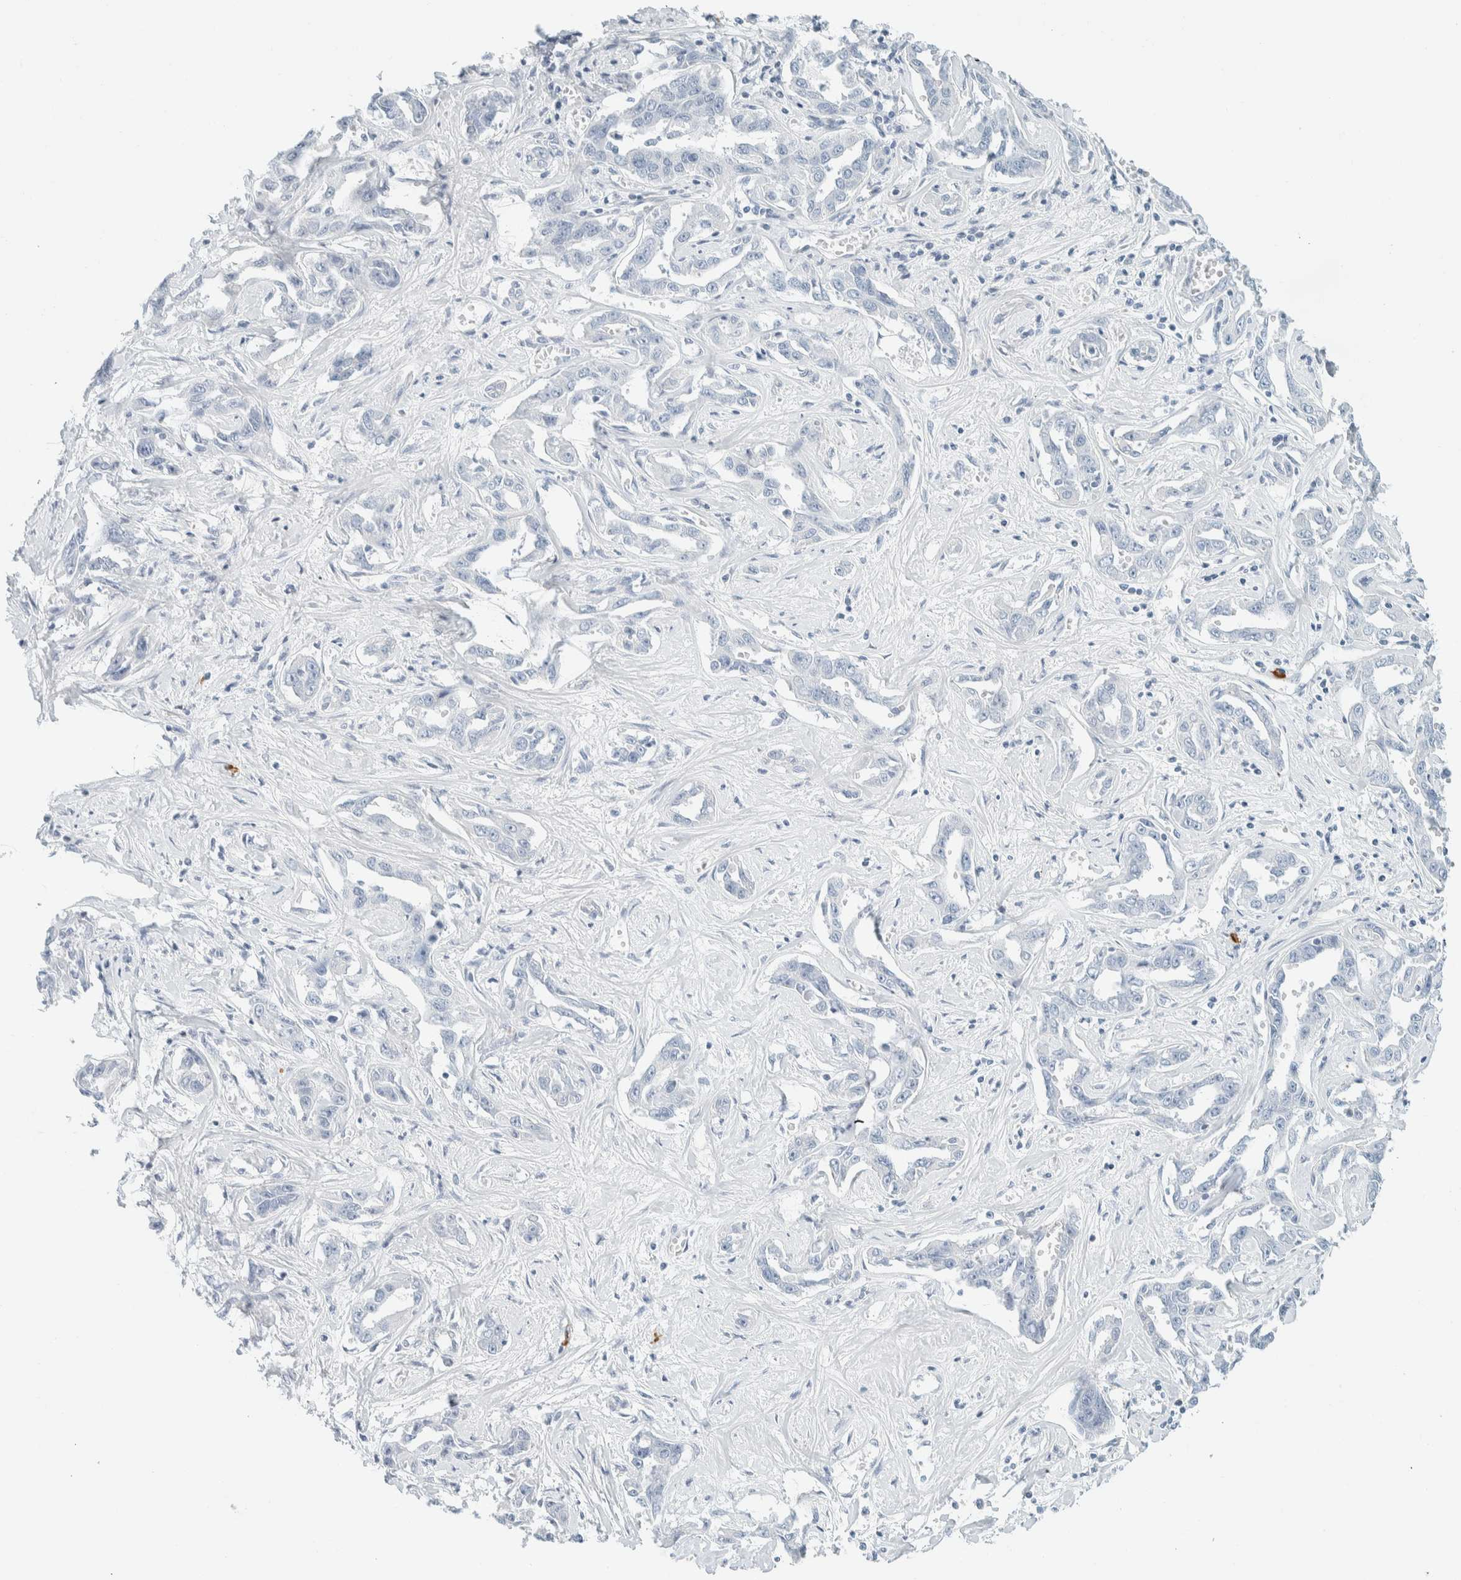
{"staining": {"intensity": "negative", "quantity": "none", "location": "none"}, "tissue": "liver cancer", "cell_type": "Tumor cells", "image_type": "cancer", "snomed": [{"axis": "morphology", "description": "Cholangiocarcinoma"}, {"axis": "topography", "description": "Liver"}], "caption": "Immunohistochemistry of human liver cholangiocarcinoma displays no expression in tumor cells.", "gene": "ARHGAP27", "patient": {"sex": "male", "age": 59}}